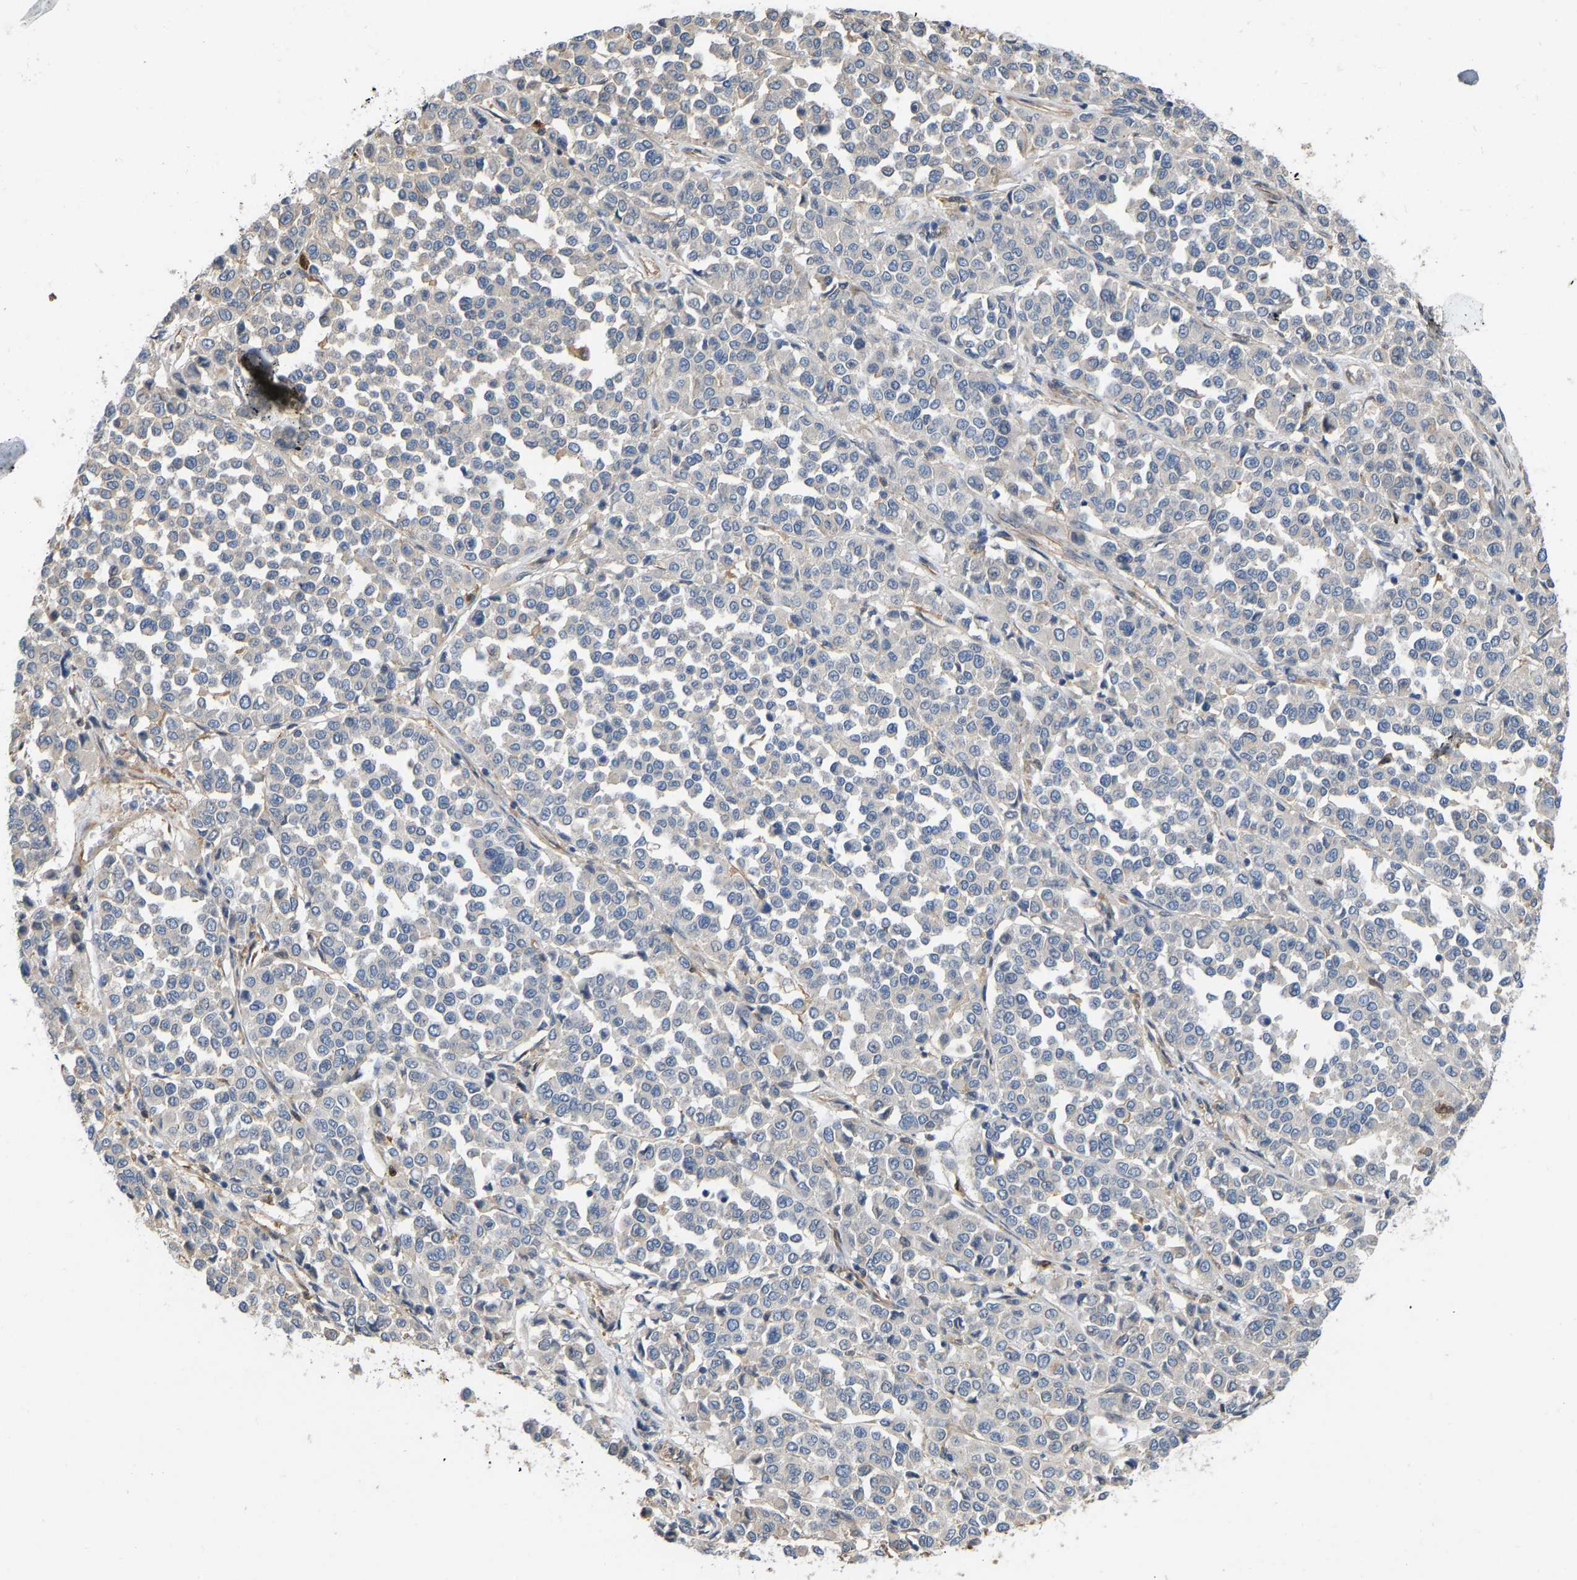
{"staining": {"intensity": "negative", "quantity": "none", "location": "none"}, "tissue": "melanoma", "cell_type": "Tumor cells", "image_type": "cancer", "snomed": [{"axis": "morphology", "description": "Malignant melanoma, Metastatic site"}, {"axis": "topography", "description": "Pancreas"}], "caption": "Immunohistochemistry of melanoma displays no expression in tumor cells.", "gene": "ELMO2", "patient": {"sex": "female", "age": 30}}